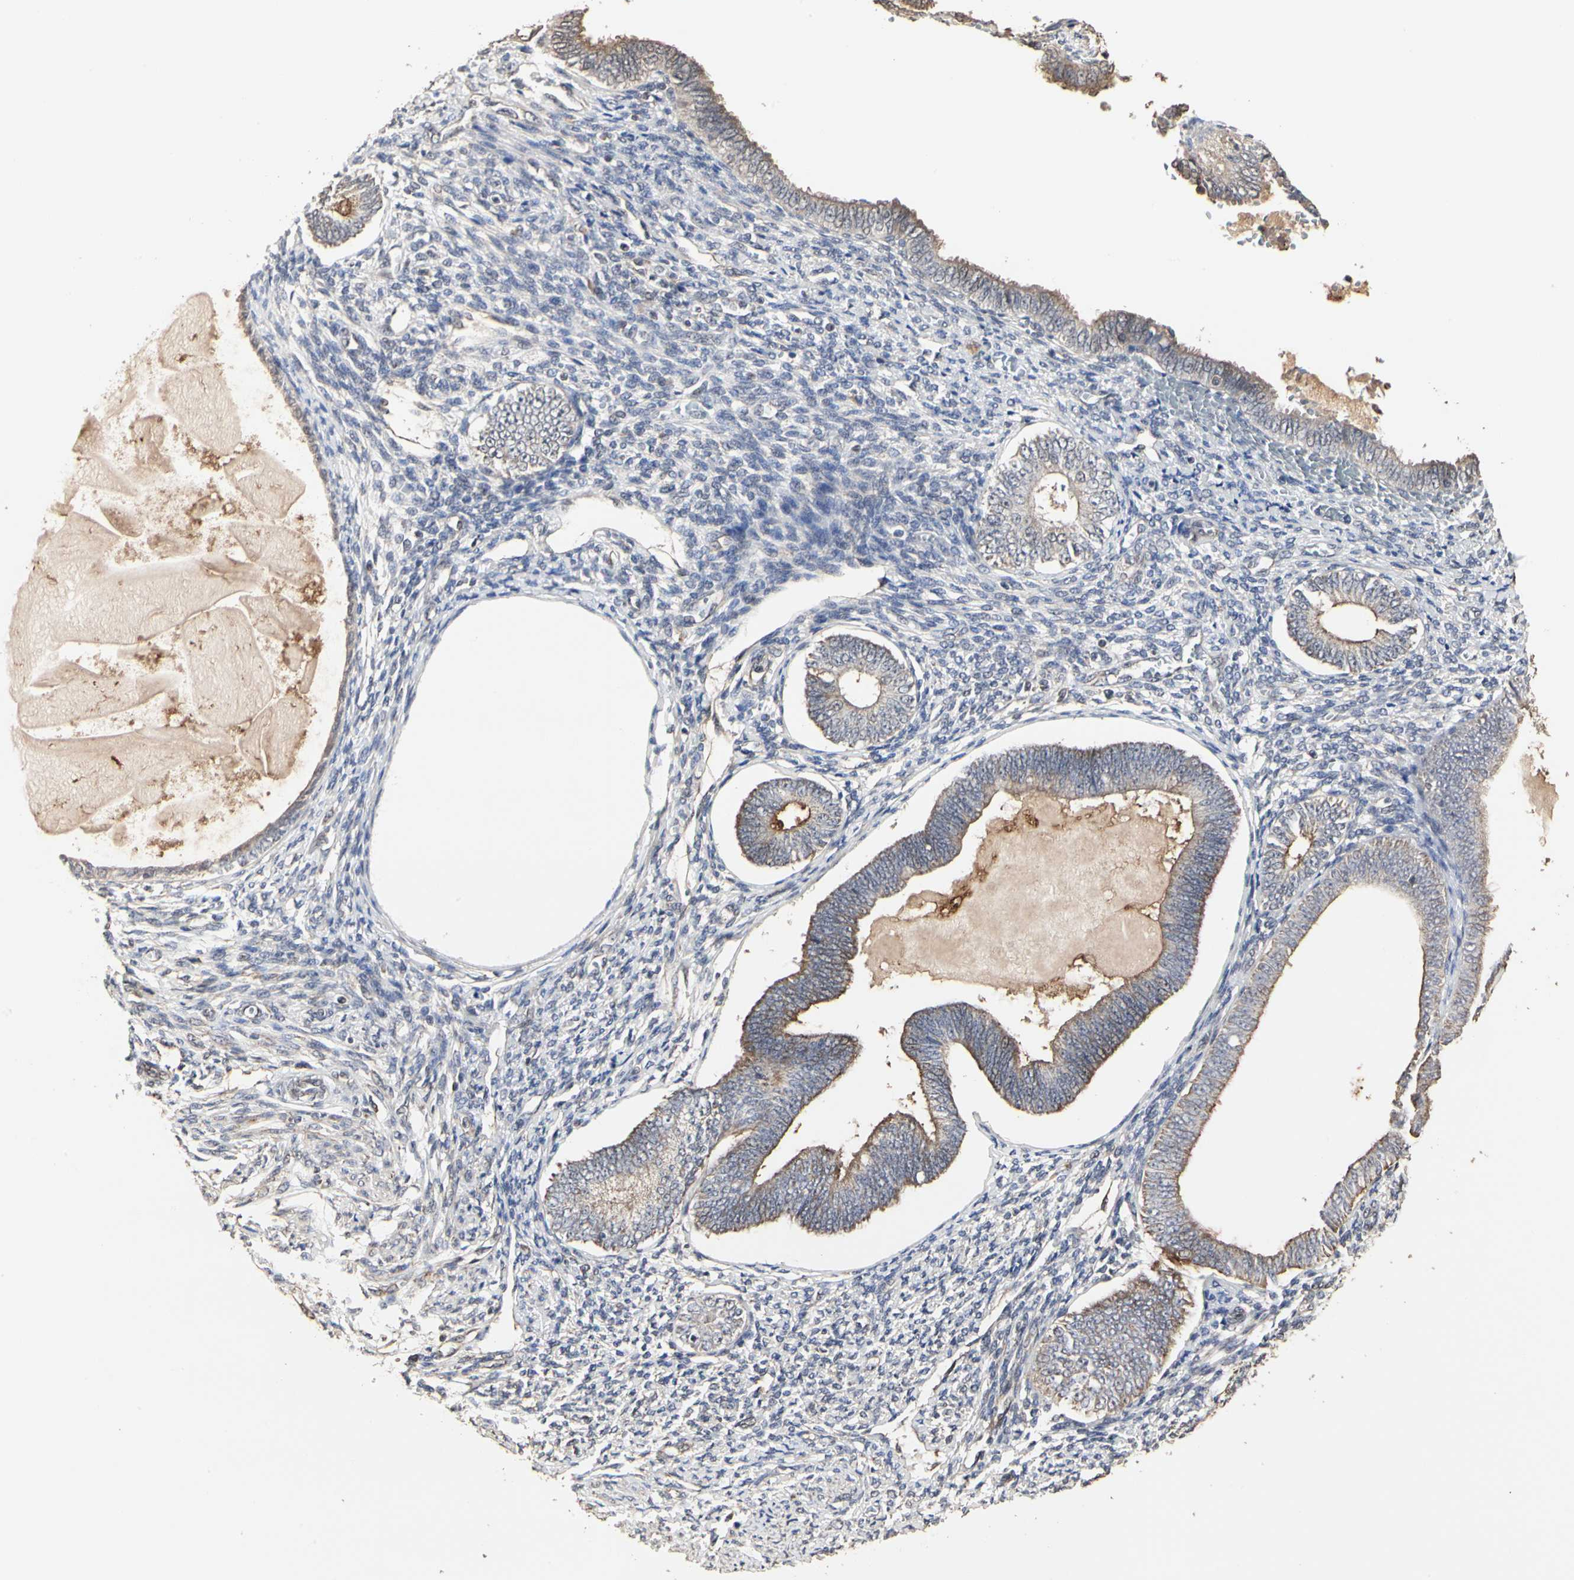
{"staining": {"intensity": "weak", "quantity": "<25%", "location": "cytoplasmic/membranous"}, "tissue": "endometrium", "cell_type": "Cells in endometrial stroma", "image_type": "normal", "snomed": [{"axis": "morphology", "description": "Normal tissue, NOS"}, {"axis": "topography", "description": "Endometrium"}], "caption": "DAB (3,3'-diaminobenzidine) immunohistochemical staining of benign human endometrium shows no significant staining in cells in endometrial stroma.", "gene": "TAOK1", "patient": {"sex": "female", "age": 82}}